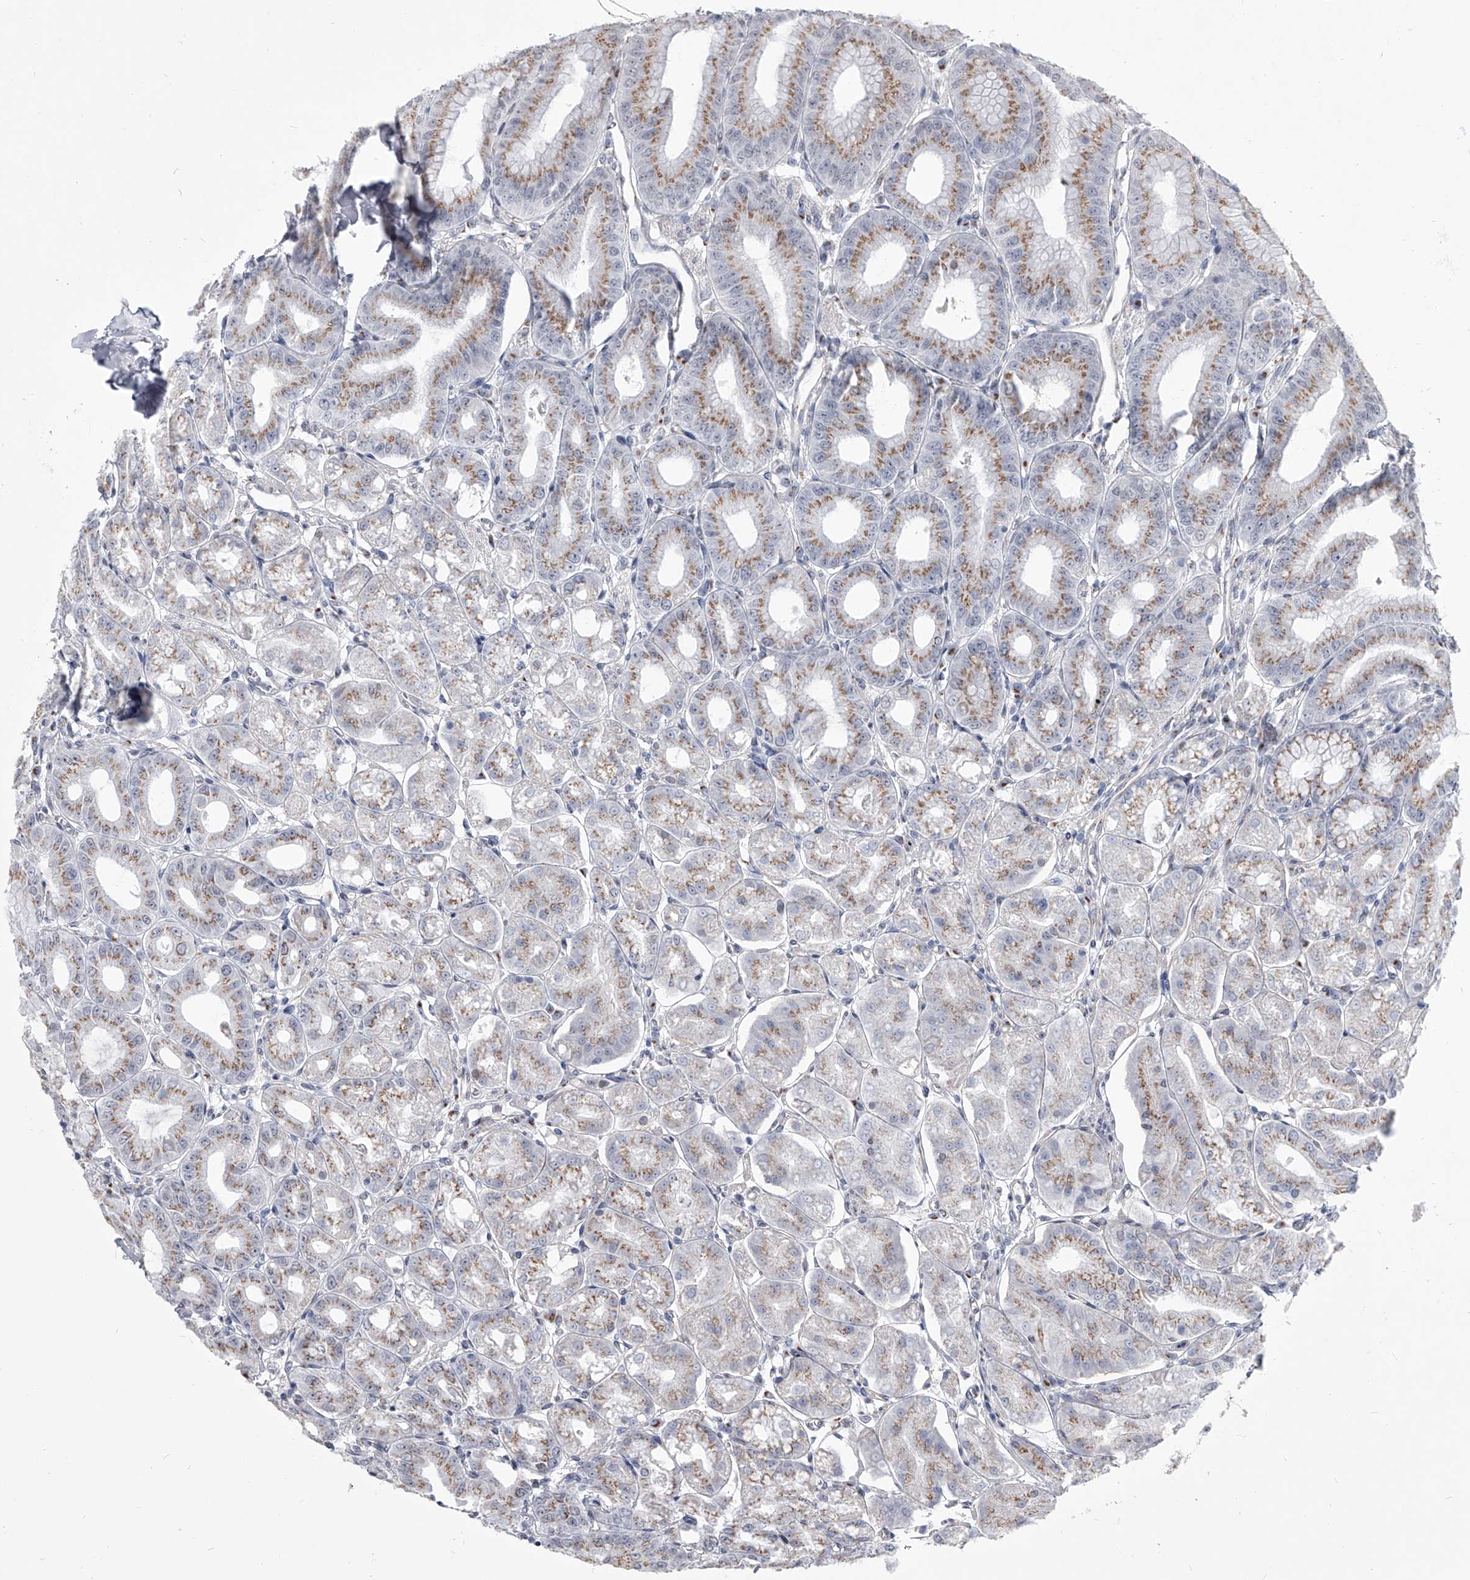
{"staining": {"intensity": "moderate", "quantity": "25%-75%", "location": "cytoplasmic/membranous"}, "tissue": "stomach", "cell_type": "Glandular cells", "image_type": "normal", "snomed": [{"axis": "morphology", "description": "Normal tissue, NOS"}, {"axis": "topography", "description": "Stomach, lower"}], "caption": "A medium amount of moderate cytoplasmic/membranous staining is identified in approximately 25%-75% of glandular cells in benign stomach. The staining was performed using DAB, with brown indicating positive protein expression. Nuclei are stained blue with hematoxylin.", "gene": "EVA1C", "patient": {"sex": "male", "age": 71}}